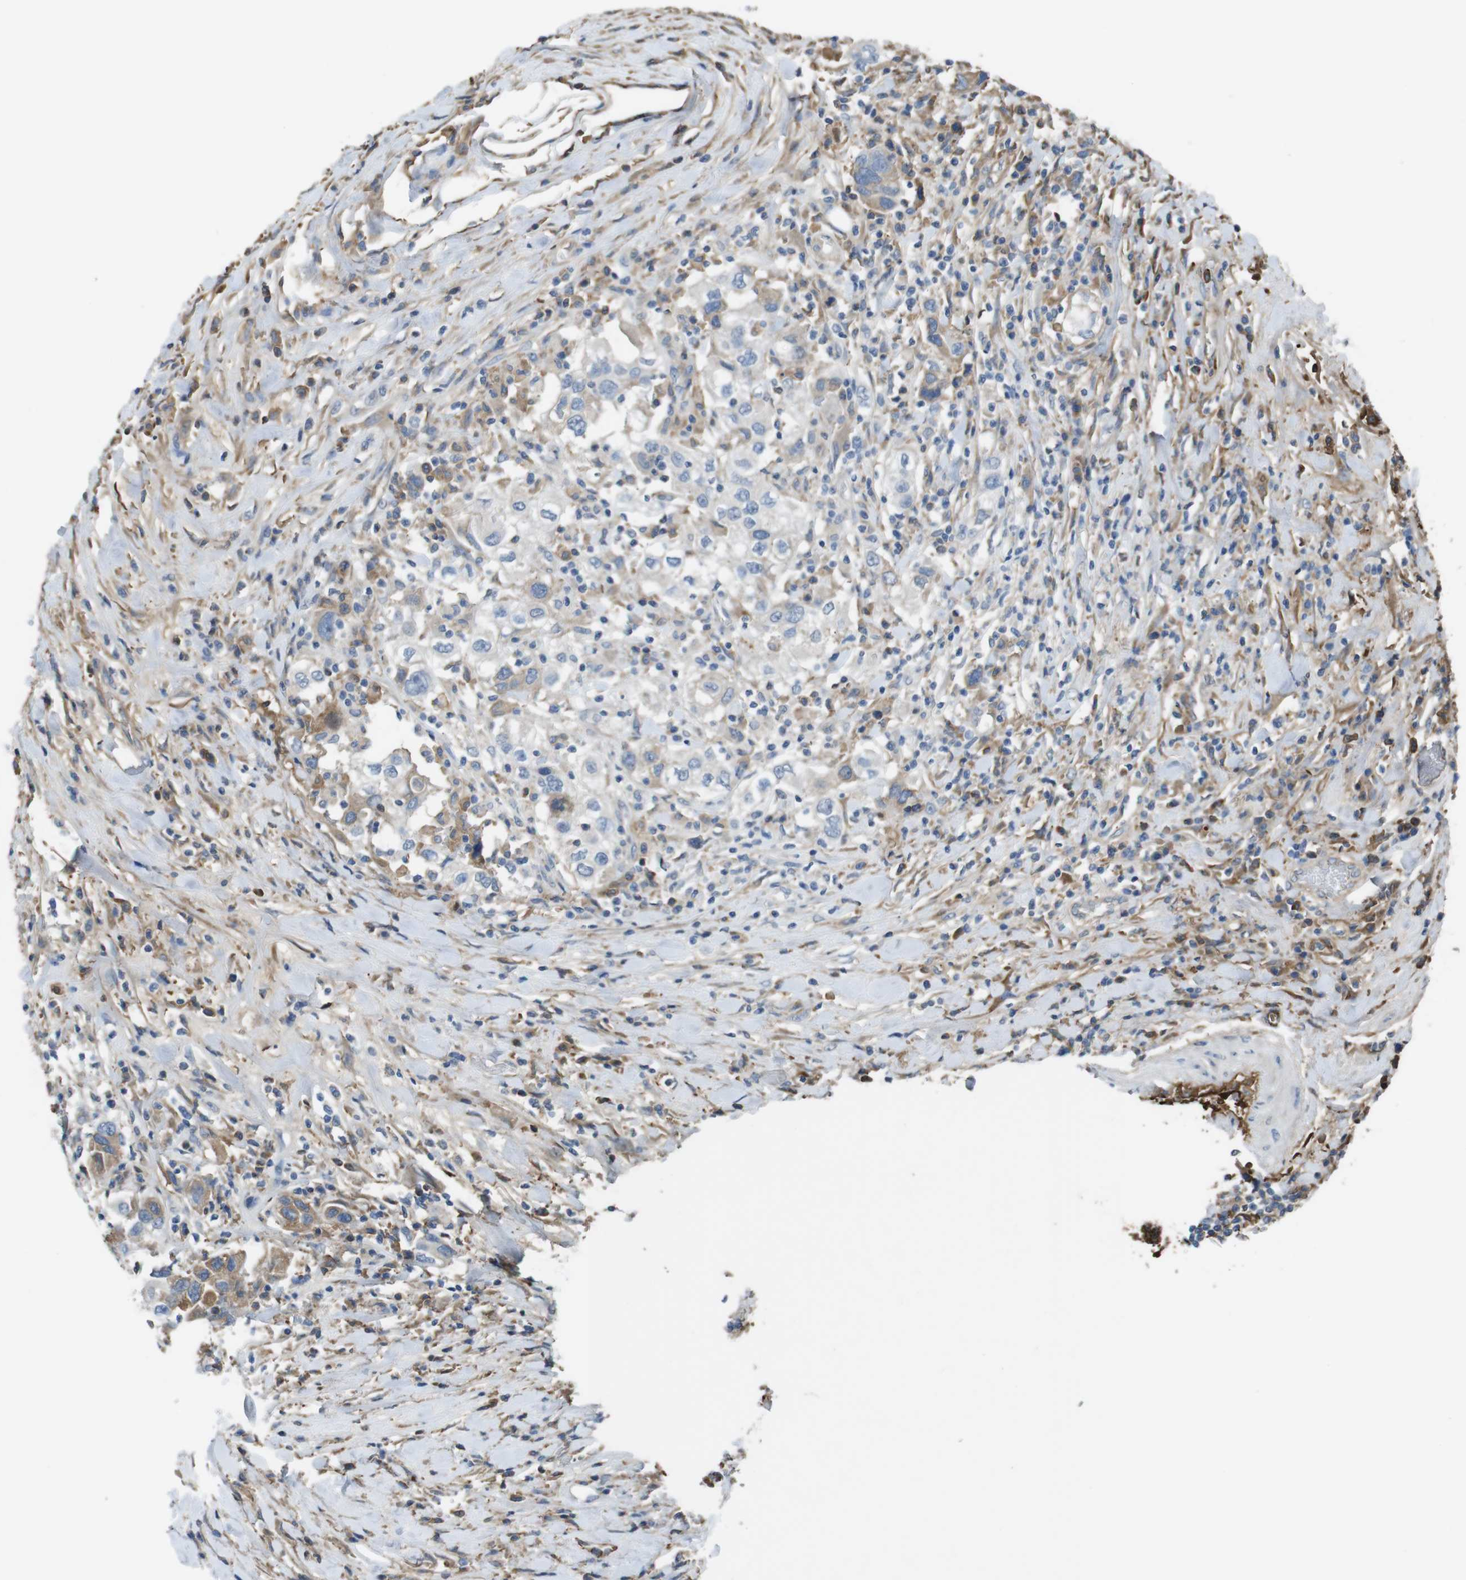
{"staining": {"intensity": "weak", "quantity": "25%-75%", "location": "cytoplasmic/membranous"}, "tissue": "urothelial cancer", "cell_type": "Tumor cells", "image_type": "cancer", "snomed": [{"axis": "morphology", "description": "Urothelial carcinoma, High grade"}, {"axis": "topography", "description": "Urinary bladder"}], "caption": "A high-resolution image shows IHC staining of high-grade urothelial carcinoma, which exhibits weak cytoplasmic/membranous staining in approximately 25%-75% of tumor cells. The staining was performed using DAB to visualize the protein expression in brown, while the nuclei were stained in blue with hematoxylin (Magnification: 20x).", "gene": "LTBP4", "patient": {"sex": "female", "age": 80}}